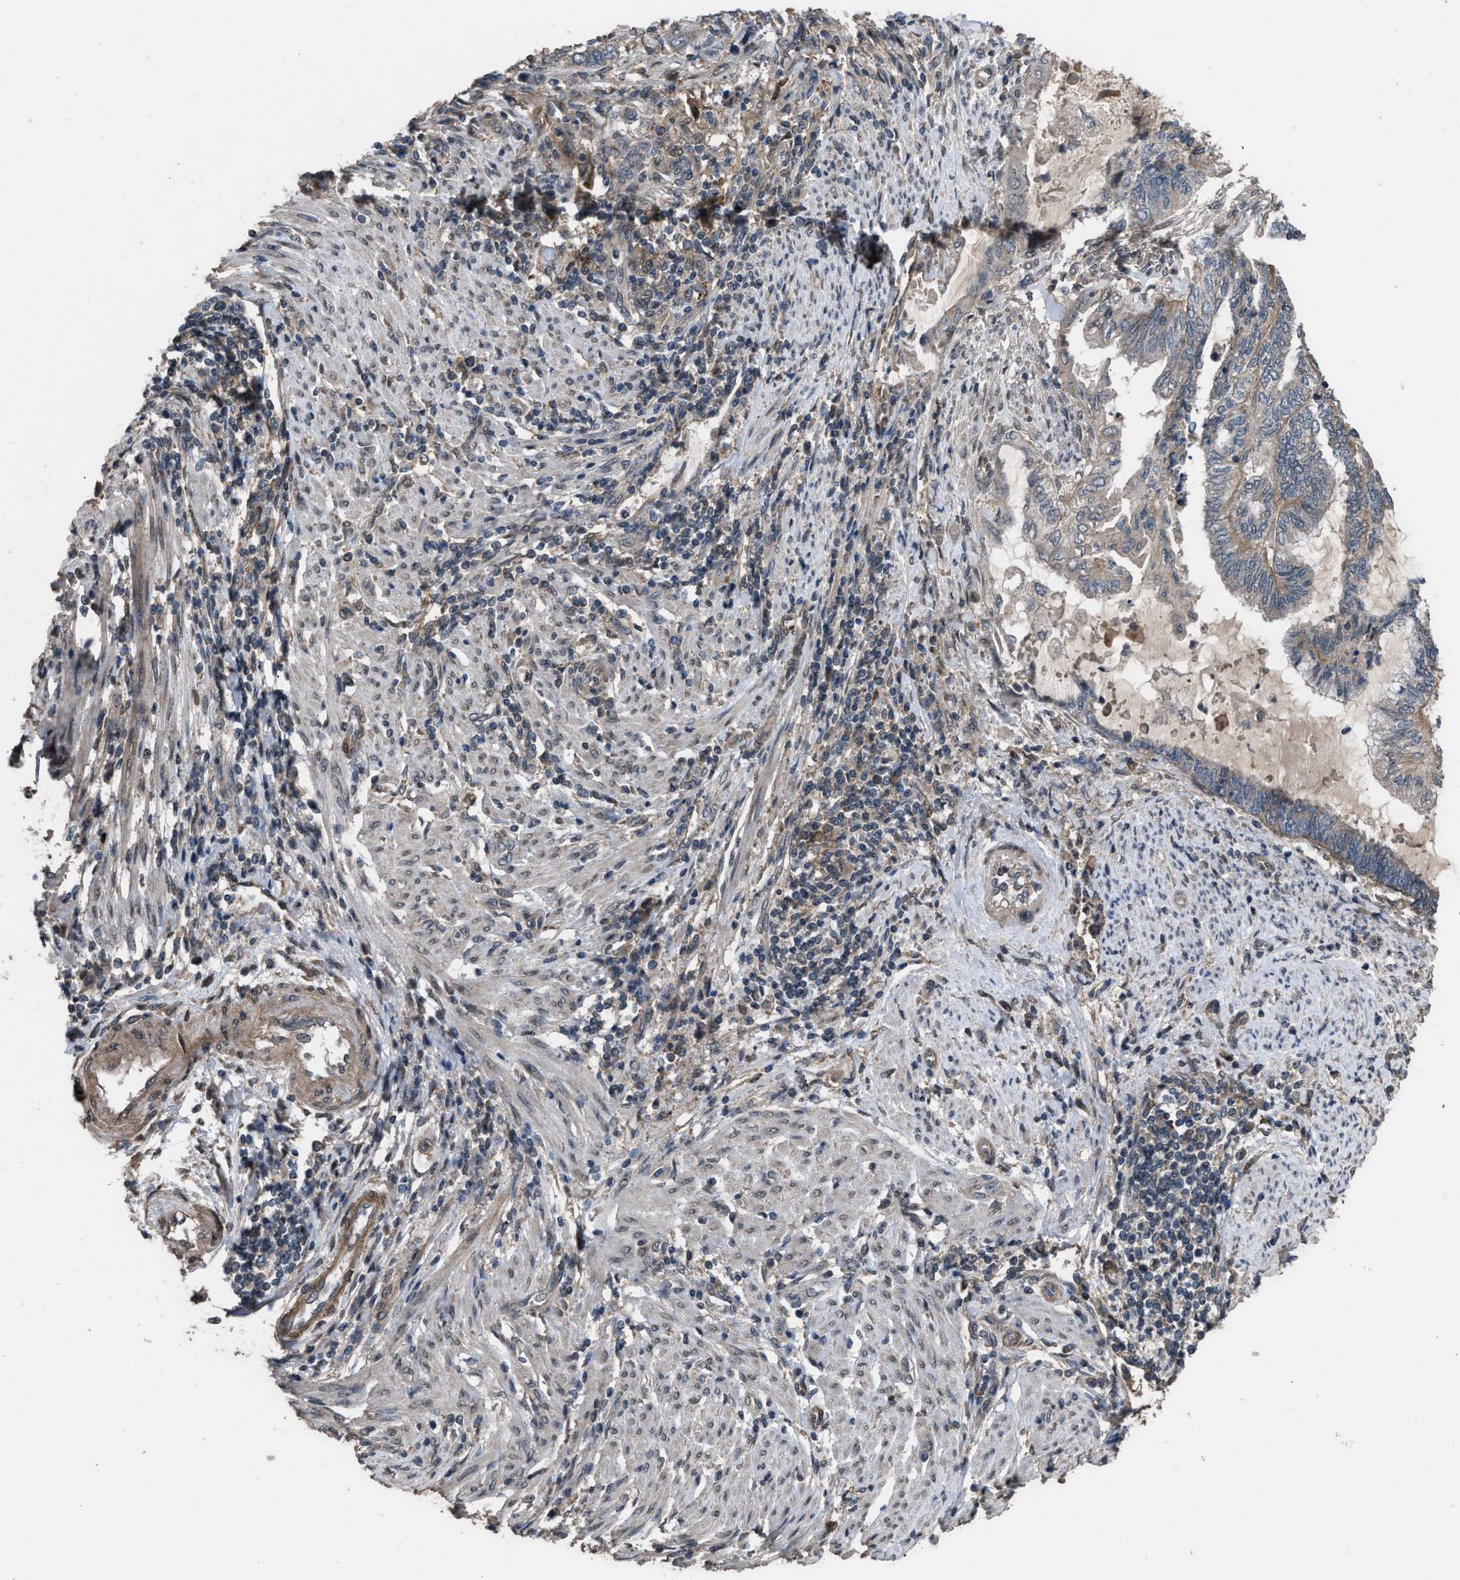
{"staining": {"intensity": "weak", "quantity": "<25%", "location": "cytoplasmic/membranous"}, "tissue": "endometrial cancer", "cell_type": "Tumor cells", "image_type": "cancer", "snomed": [{"axis": "morphology", "description": "Adenocarcinoma, NOS"}, {"axis": "topography", "description": "Uterus"}, {"axis": "topography", "description": "Endometrium"}], "caption": "This image is of endometrial cancer stained with immunohistochemistry to label a protein in brown with the nuclei are counter-stained blue. There is no staining in tumor cells.", "gene": "UTRN", "patient": {"sex": "female", "age": 70}}